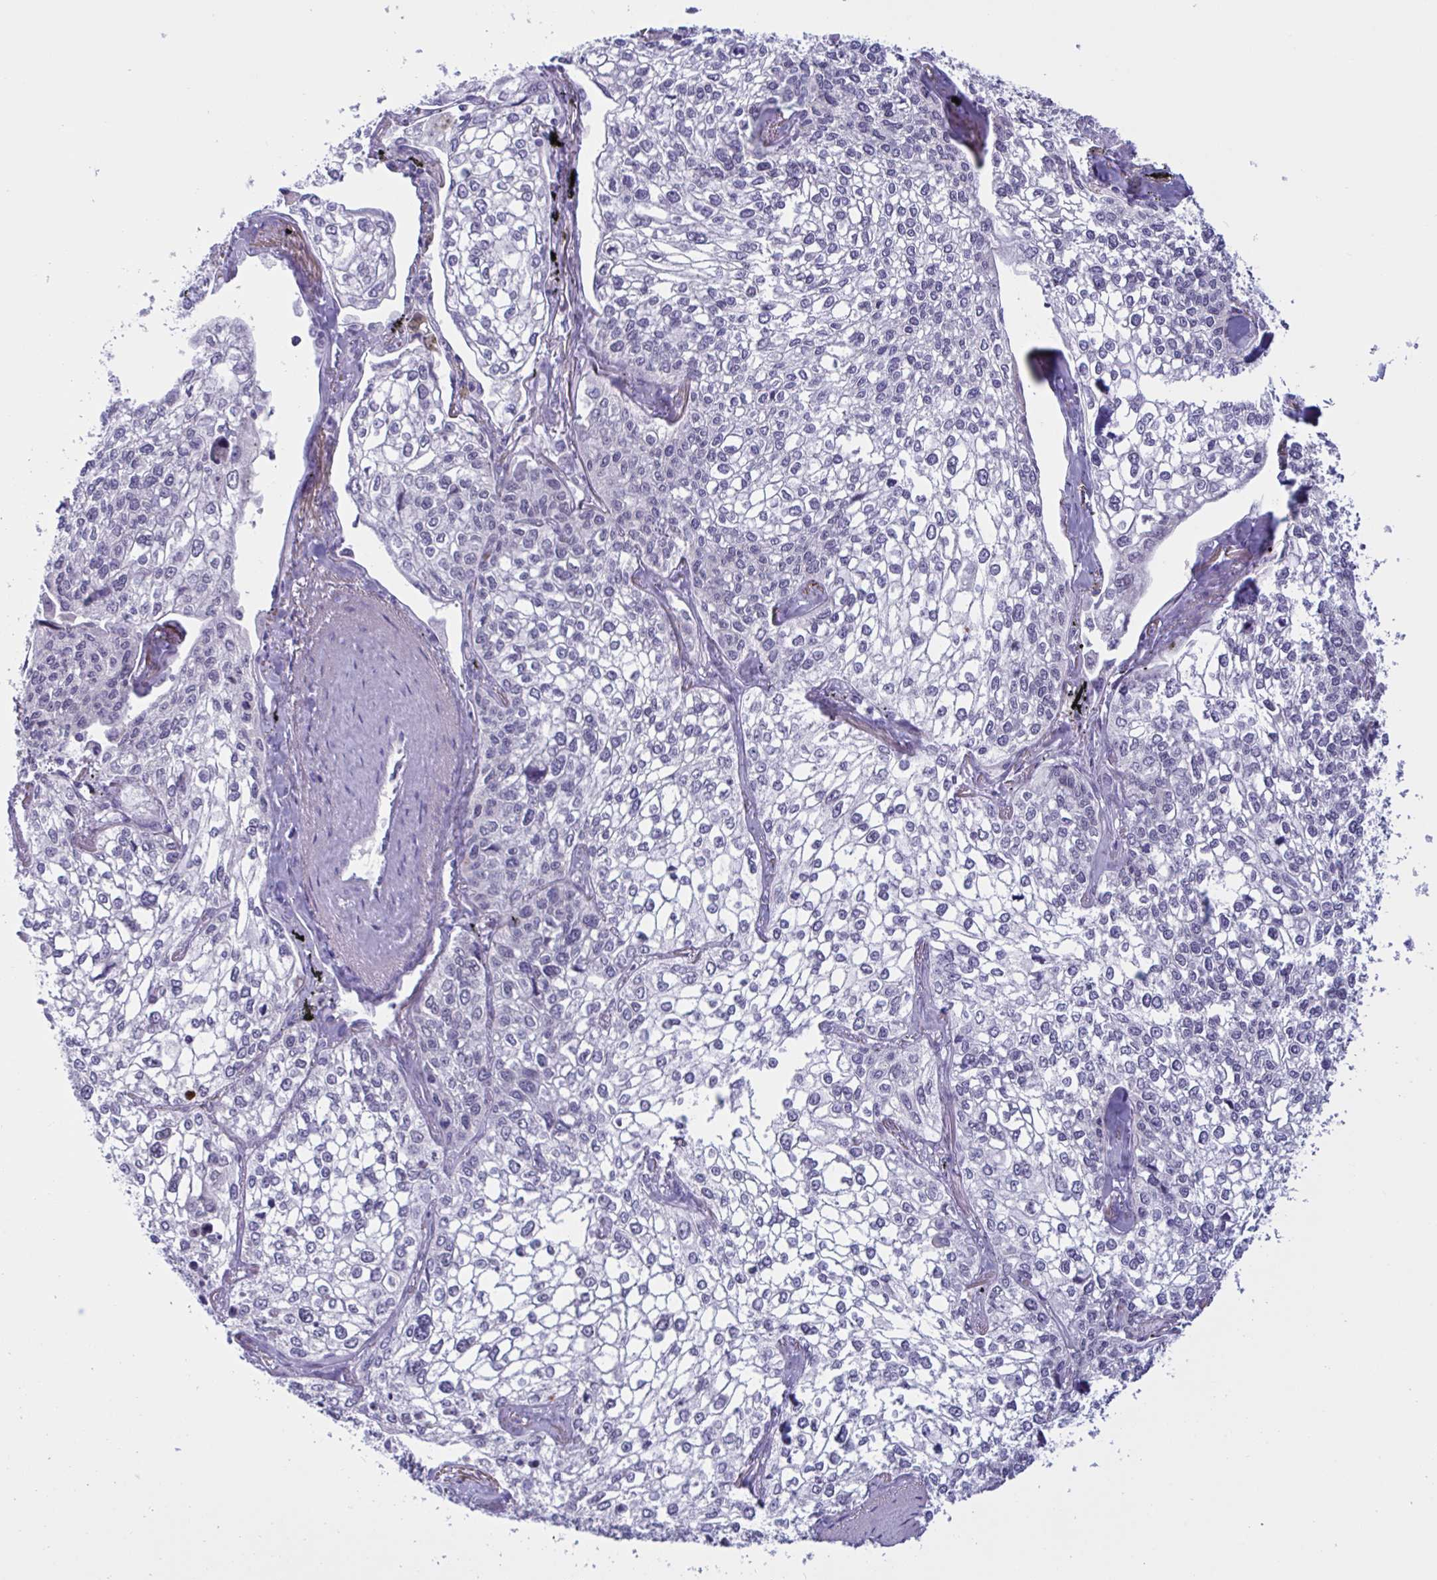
{"staining": {"intensity": "negative", "quantity": "none", "location": "none"}, "tissue": "lung cancer", "cell_type": "Tumor cells", "image_type": "cancer", "snomed": [{"axis": "morphology", "description": "Squamous cell carcinoma, NOS"}, {"axis": "topography", "description": "Lung"}], "caption": "High magnification brightfield microscopy of squamous cell carcinoma (lung) stained with DAB (brown) and counterstained with hematoxylin (blue): tumor cells show no significant staining.", "gene": "DOCK11", "patient": {"sex": "male", "age": 74}}